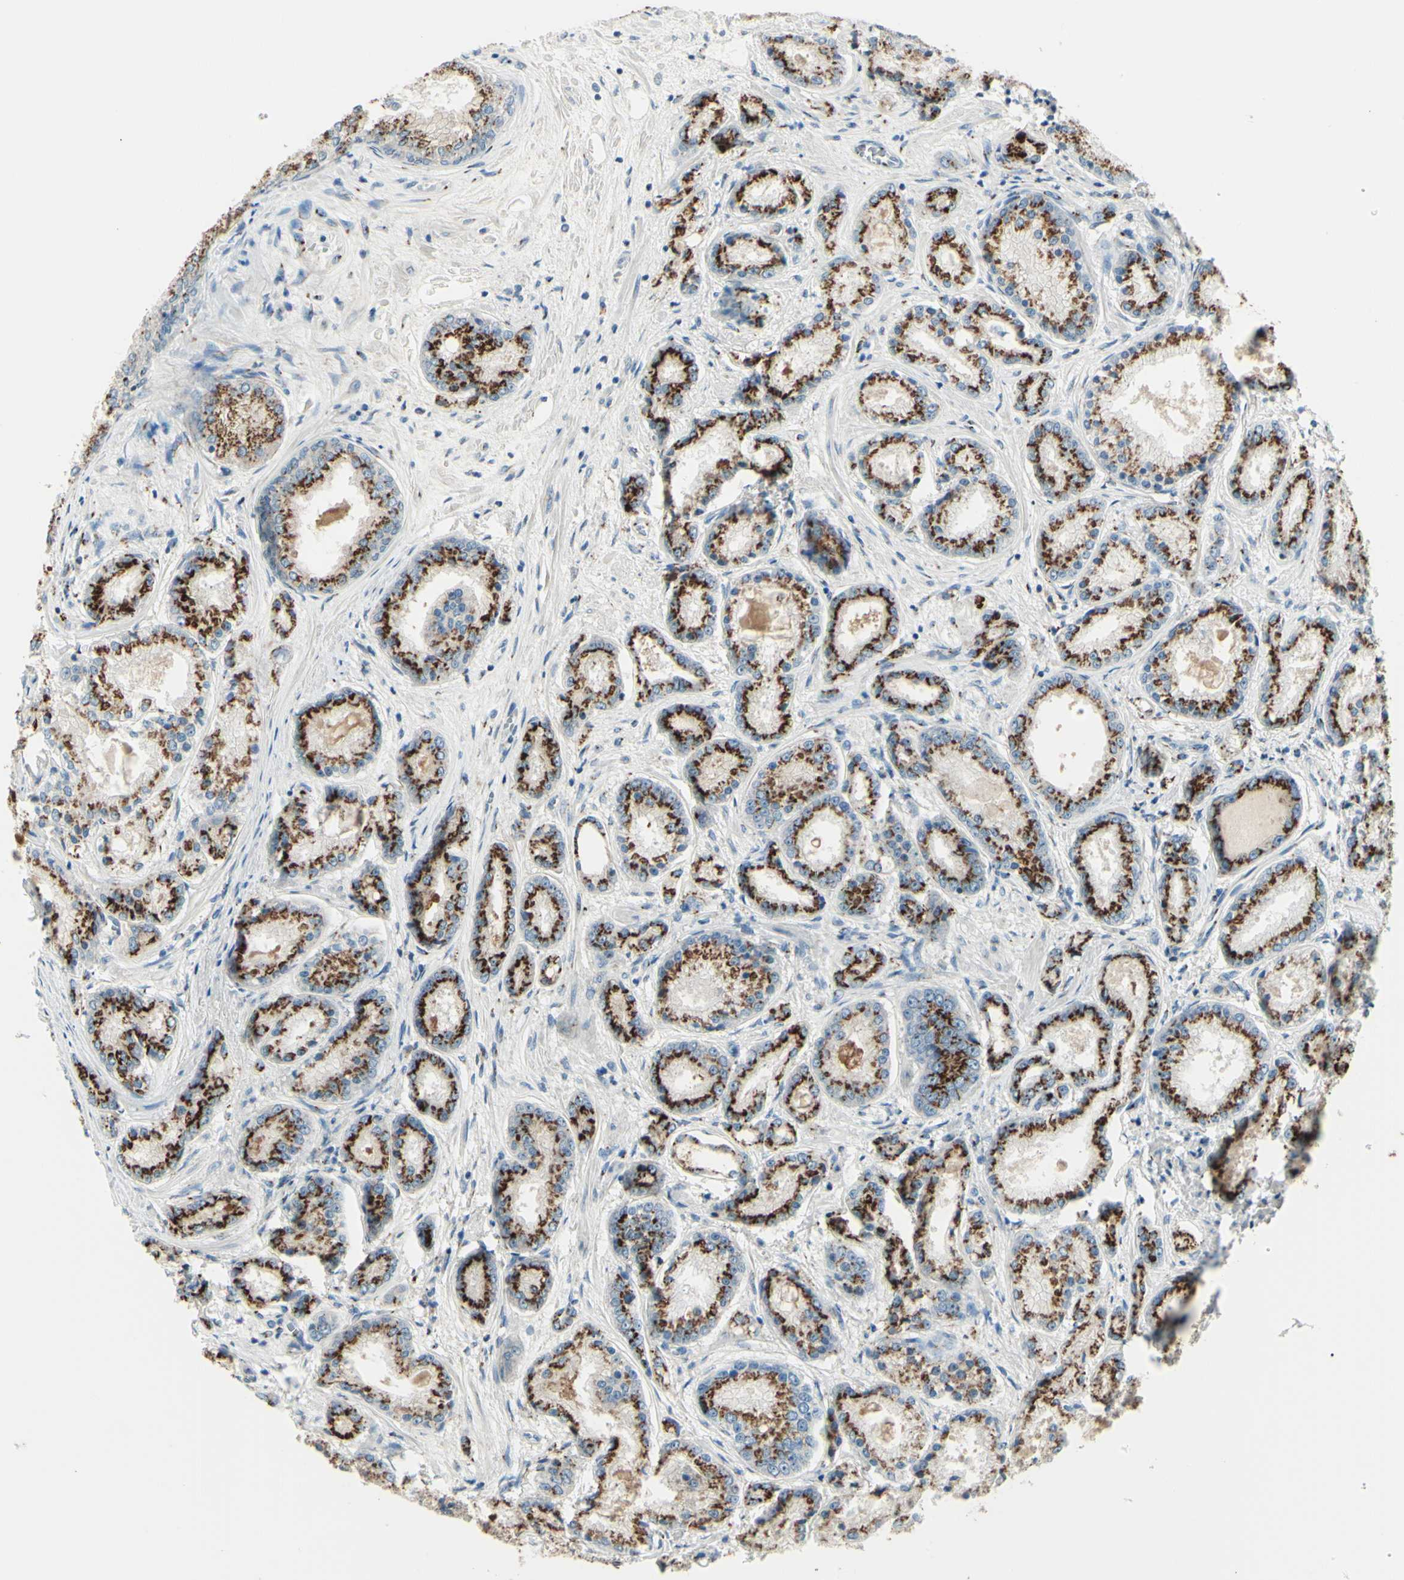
{"staining": {"intensity": "strong", "quantity": ">75%", "location": "cytoplasmic/membranous"}, "tissue": "prostate cancer", "cell_type": "Tumor cells", "image_type": "cancer", "snomed": [{"axis": "morphology", "description": "Adenocarcinoma, High grade"}, {"axis": "topography", "description": "Prostate"}], "caption": "Brown immunohistochemical staining in adenocarcinoma (high-grade) (prostate) demonstrates strong cytoplasmic/membranous staining in about >75% of tumor cells.", "gene": "B4GALT1", "patient": {"sex": "male", "age": 59}}